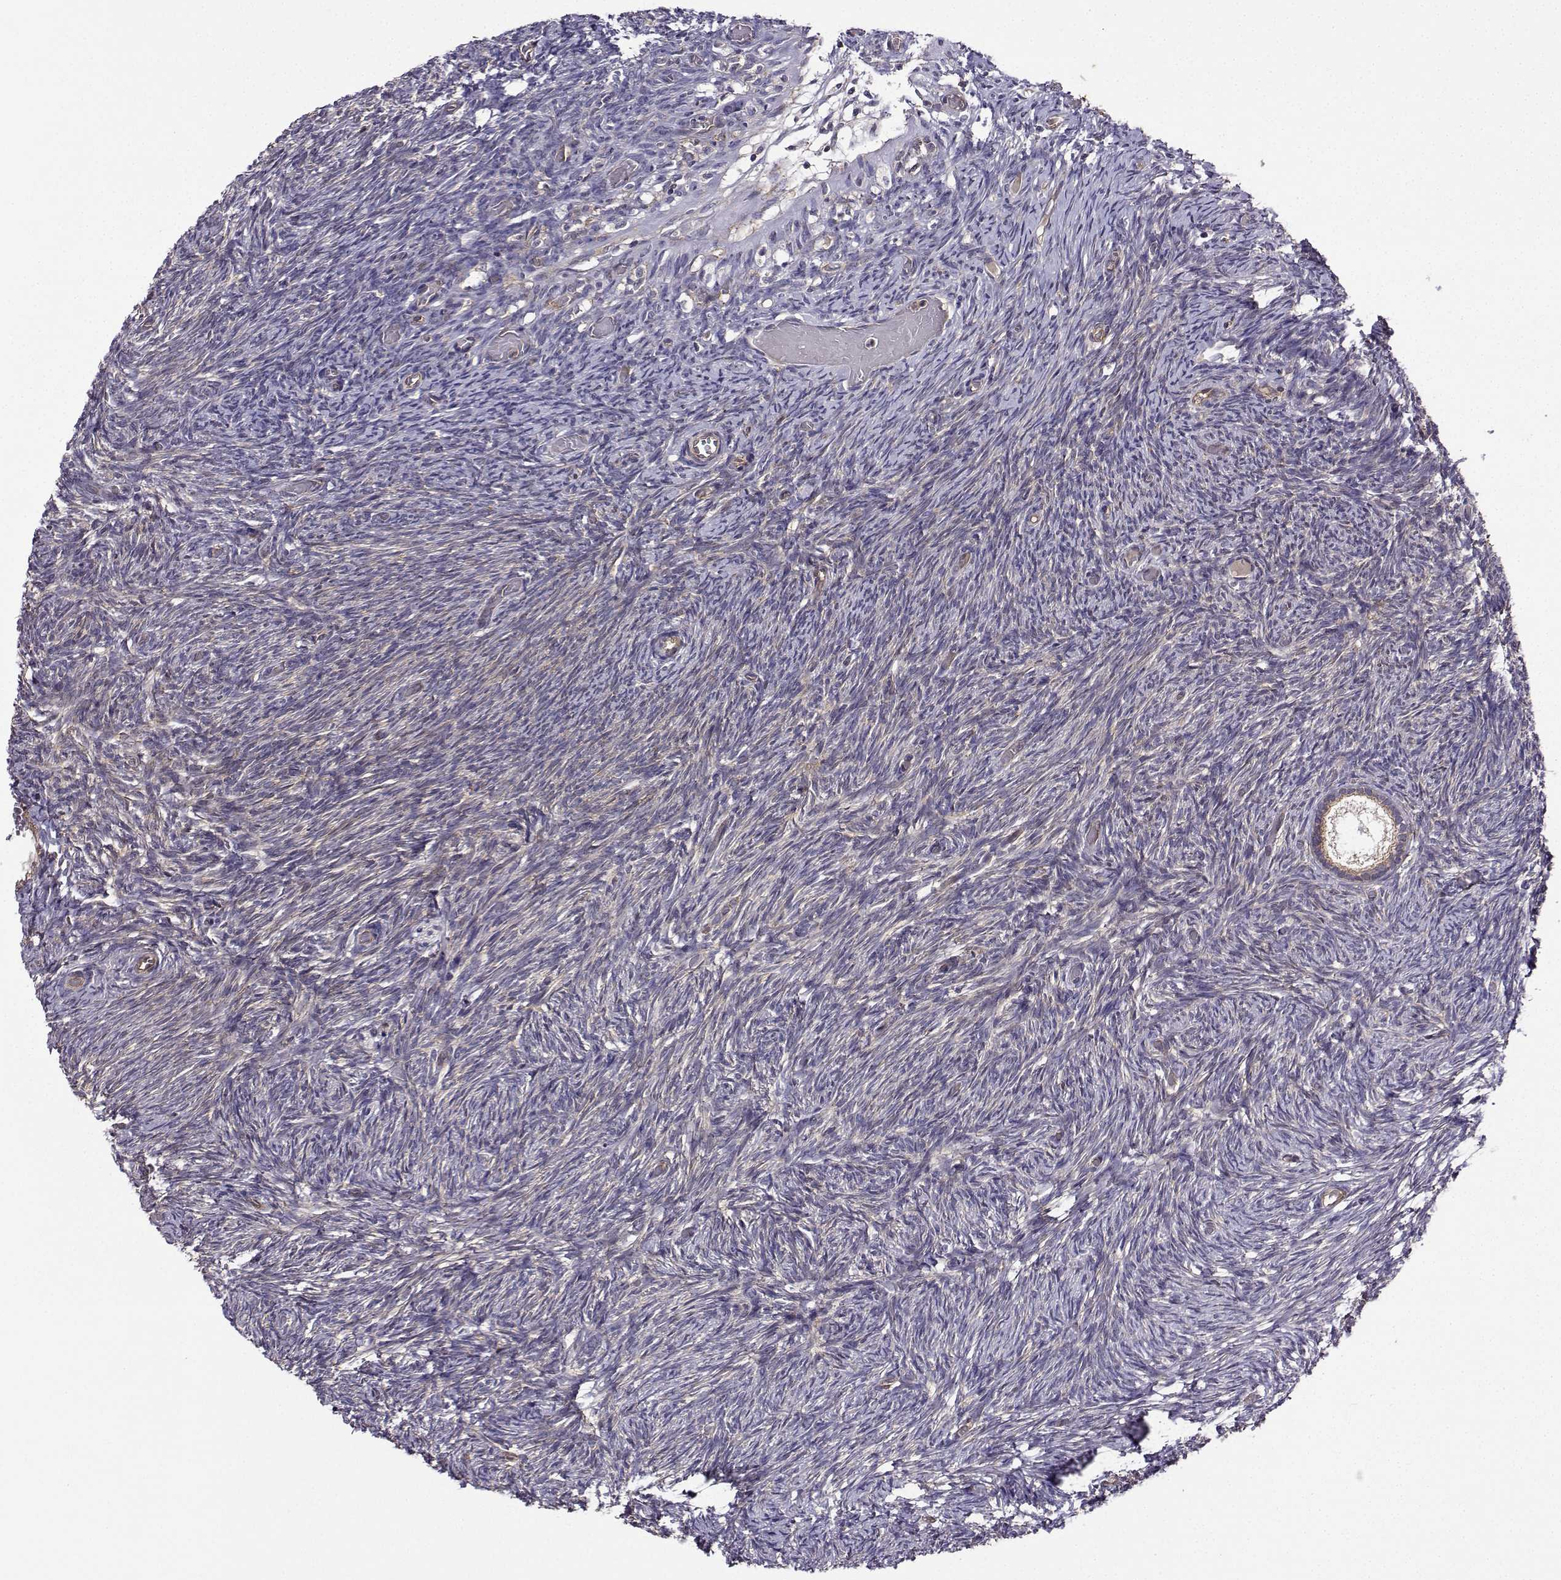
{"staining": {"intensity": "weak", "quantity": ">75%", "location": "cytoplasmic/membranous"}, "tissue": "ovary", "cell_type": "Follicle cells", "image_type": "normal", "snomed": [{"axis": "morphology", "description": "Normal tissue, NOS"}, {"axis": "topography", "description": "Ovary"}], "caption": "Protein staining exhibits weak cytoplasmic/membranous staining in about >75% of follicle cells in unremarkable ovary. Nuclei are stained in blue.", "gene": "ITGB8", "patient": {"sex": "female", "age": 39}}